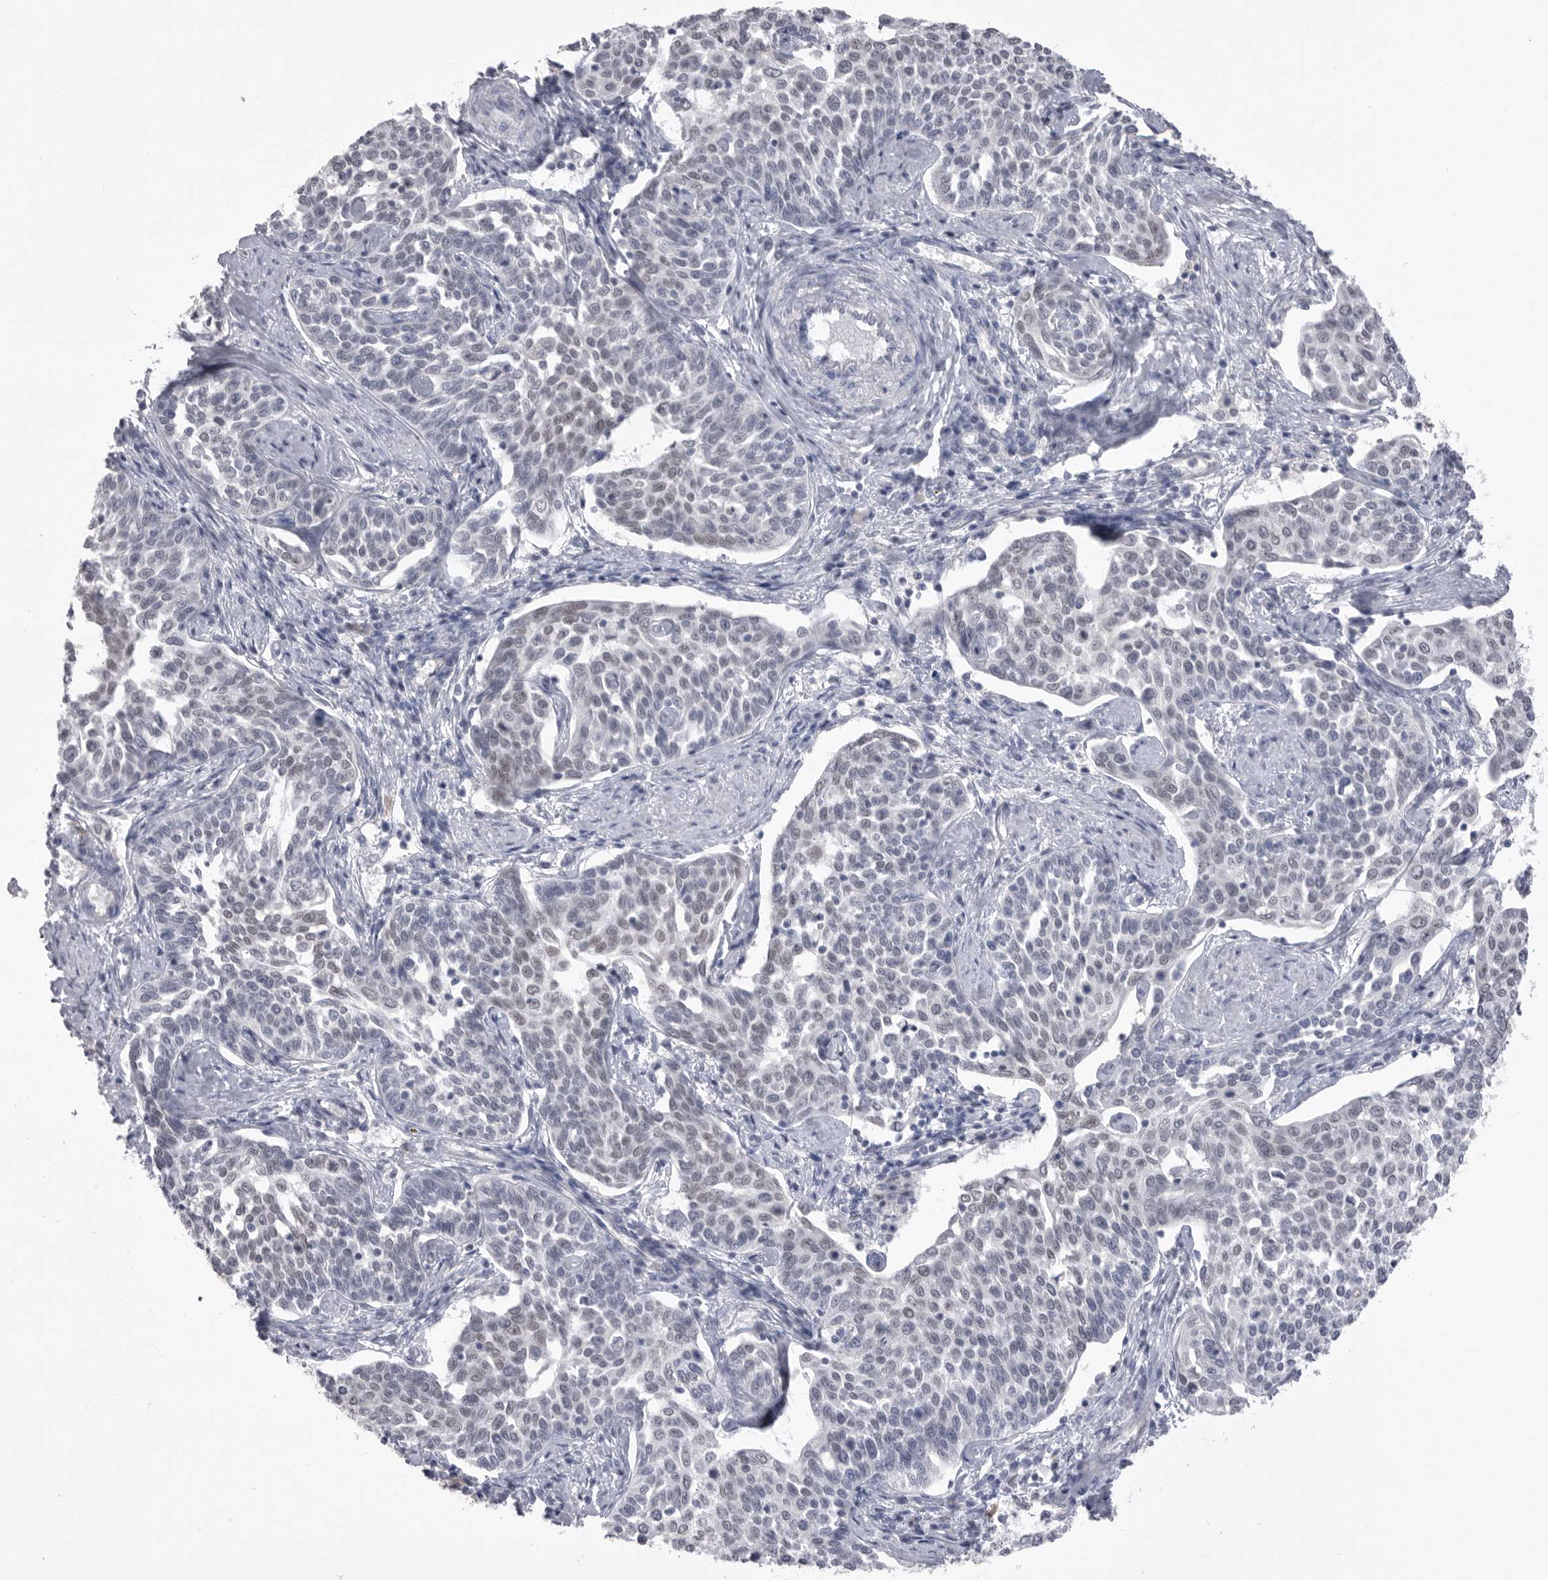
{"staining": {"intensity": "negative", "quantity": "none", "location": "none"}, "tissue": "cervical cancer", "cell_type": "Tumor cells", "image_type": "cancer", "snomed": [{"axis": "morphology", "description": "Squamous cell carcinoma, NOS"}, {"axis": "topography", "description": "Cervix"}], "caption": "Tumor cells are negative for brown protein staining in cervical squamous cell carcinoma.", "gene": "ZBTB7B", "patient": {"sex": "female", "age": 34}}